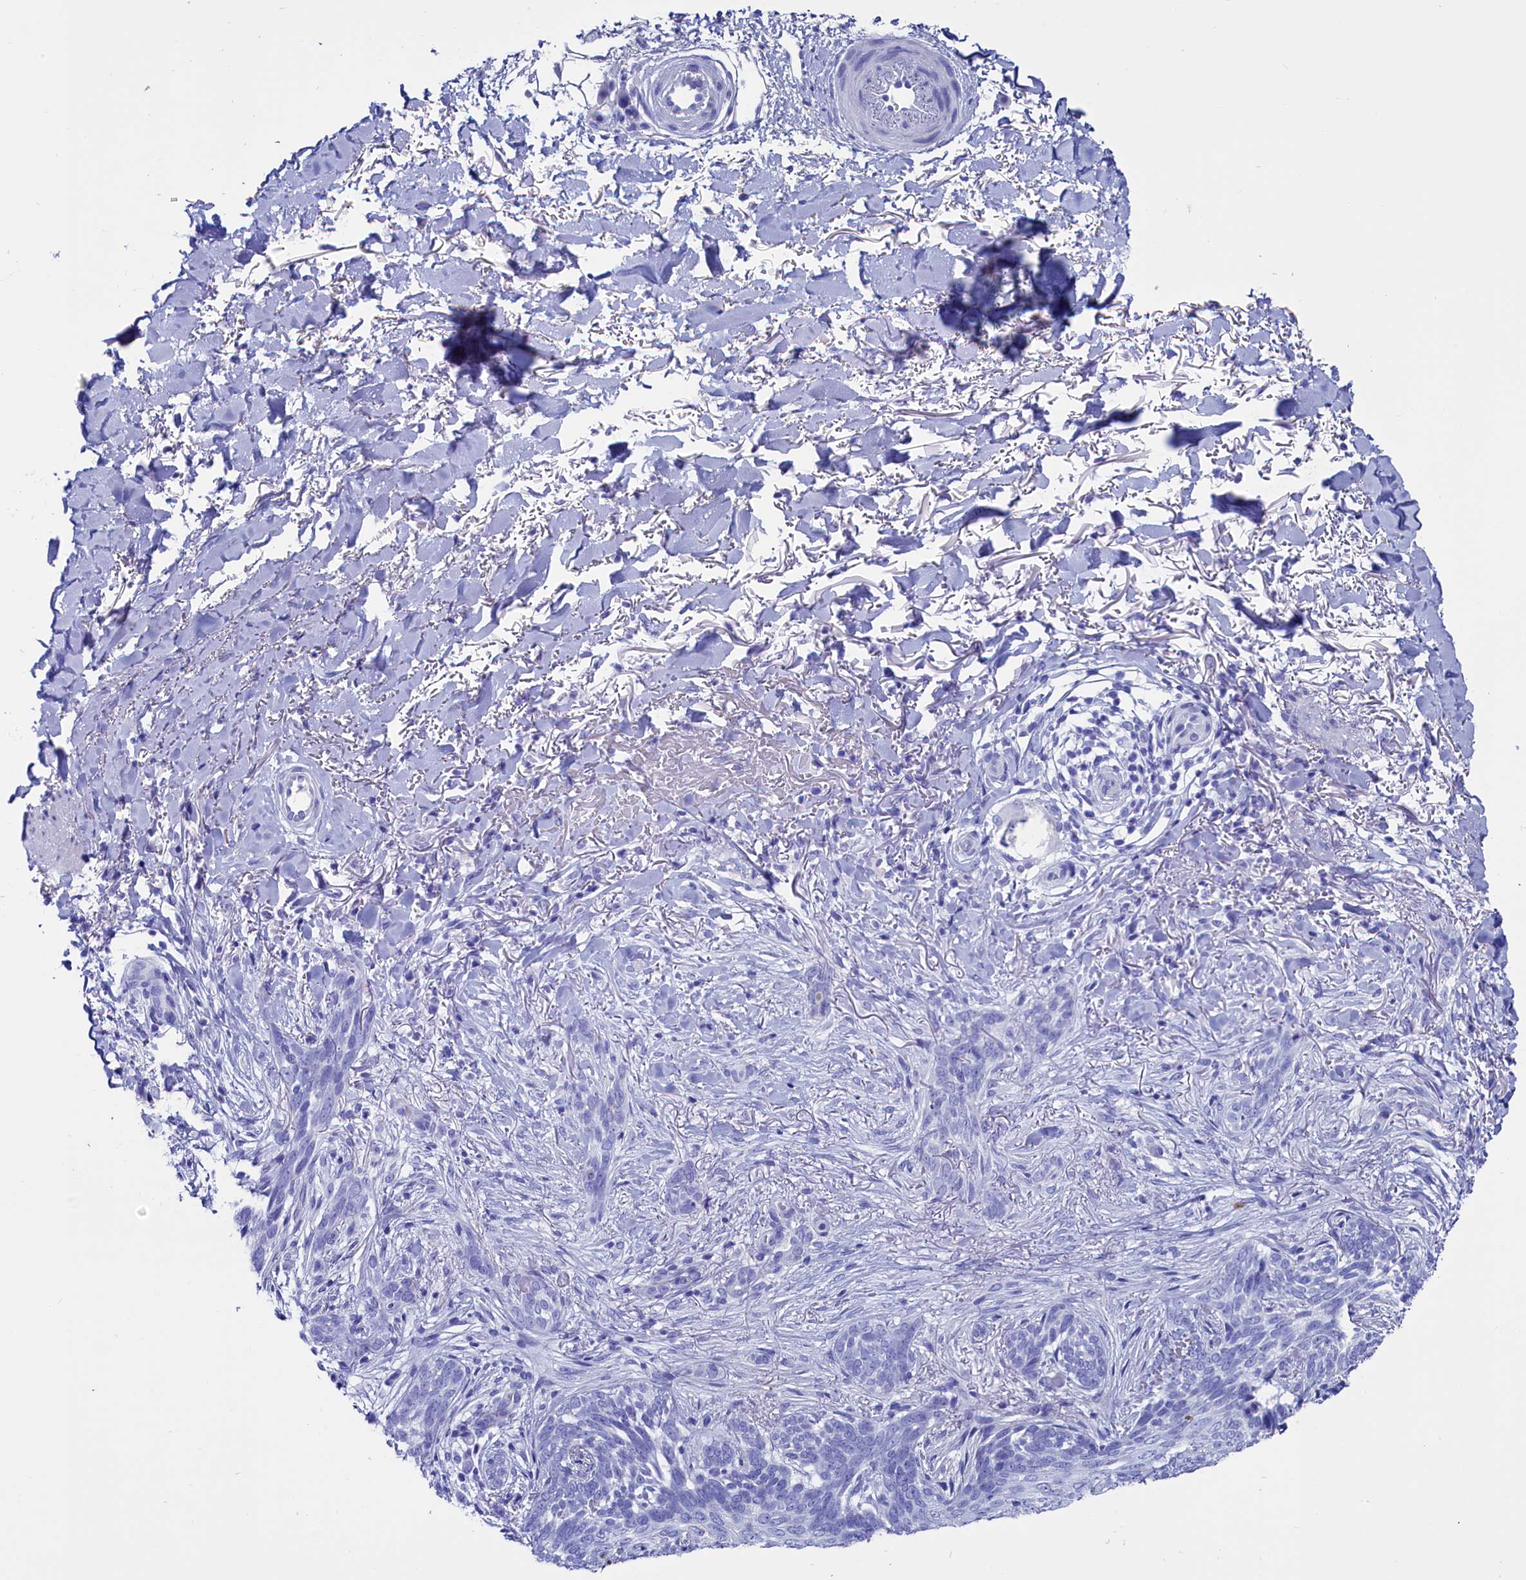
{"staining": {"intensity": "negative", "quantity": "none", "location": "none"}, "tissue": "skin cancer", "cell_type": "Tumor cells", "image_type": "cancer", "snomed": [{"axis": "morphology", "description": "Normal tissue, NOS"}, {"axis": "morphology", "description": "Basal cell carcinoma"}, {"axis": "topography", "description": "Skin"}], "caption": "DAB immunohistochemical staining of skin cancer (basal cell carcinoma) exhibits no significant positivity in tumor cells. The staining is performed using DAB (3,3'-diaminobenzidine) brown chromogen with nuclei counter-stained in using hematoxylin.", "gene": "ANKRD29", "patient": {"sex": "female", "age": 67}}